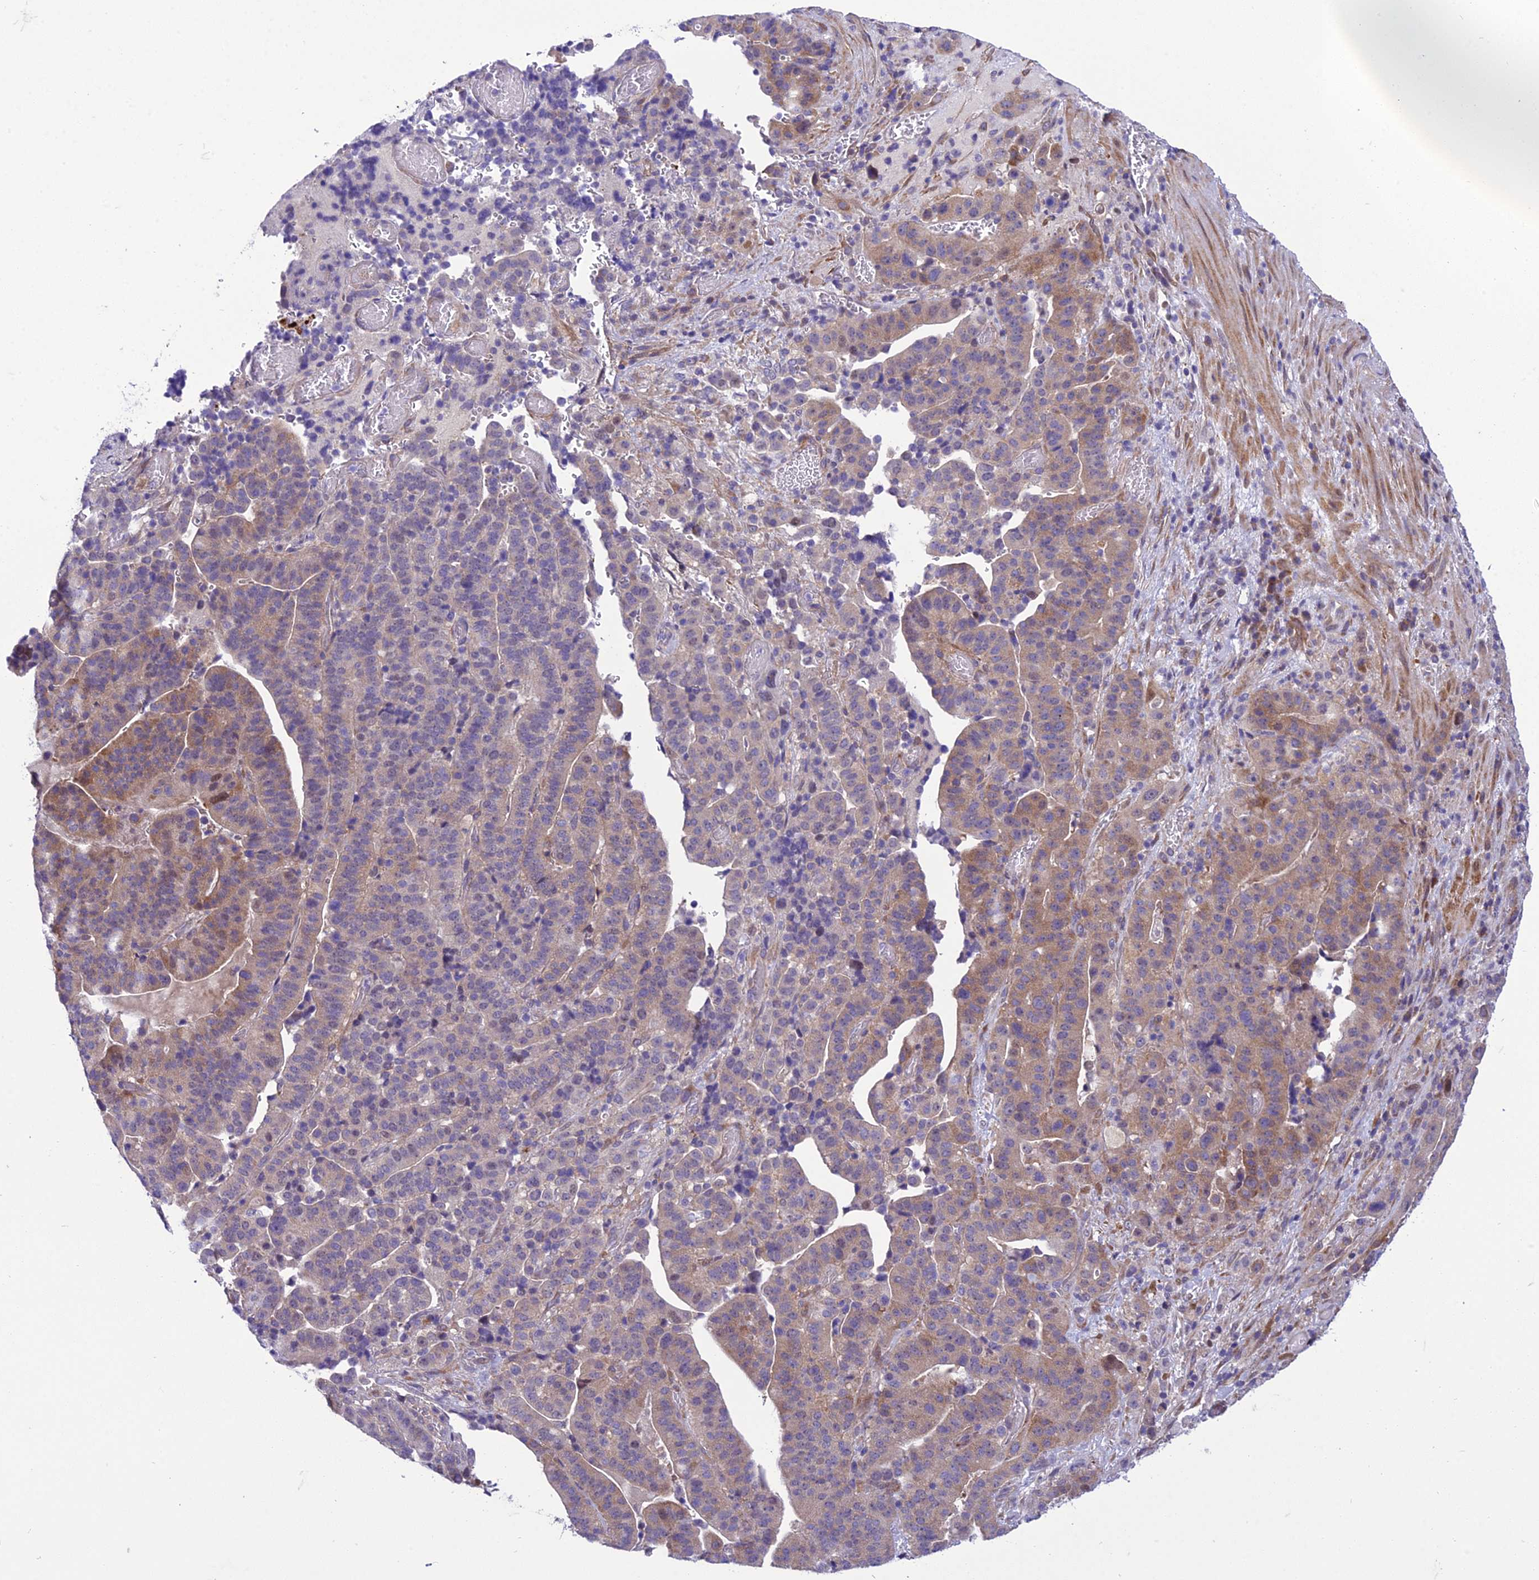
{"staining": {"intensity": "moderate", "quantity": "<25%", "location": "cytoplasmic/membranous"}, "tissue": "stomach cancer", "cell_type": "Tumor cells", "image_type": "cancer", "snomed": [{"axis": "morphology", "description": "Adenocarcinoma, NOS"}, {"axis": "topography", "description": "Stomach"}], "caption": "Immunohistochemical staining of stomach adenocarcinoma shows low levels of moderate cytoplasmic/membranous positivity in approximately <25% of tumor cells.", "gene": "GAB4", "patient": {"sex": "male", "age": 48}}